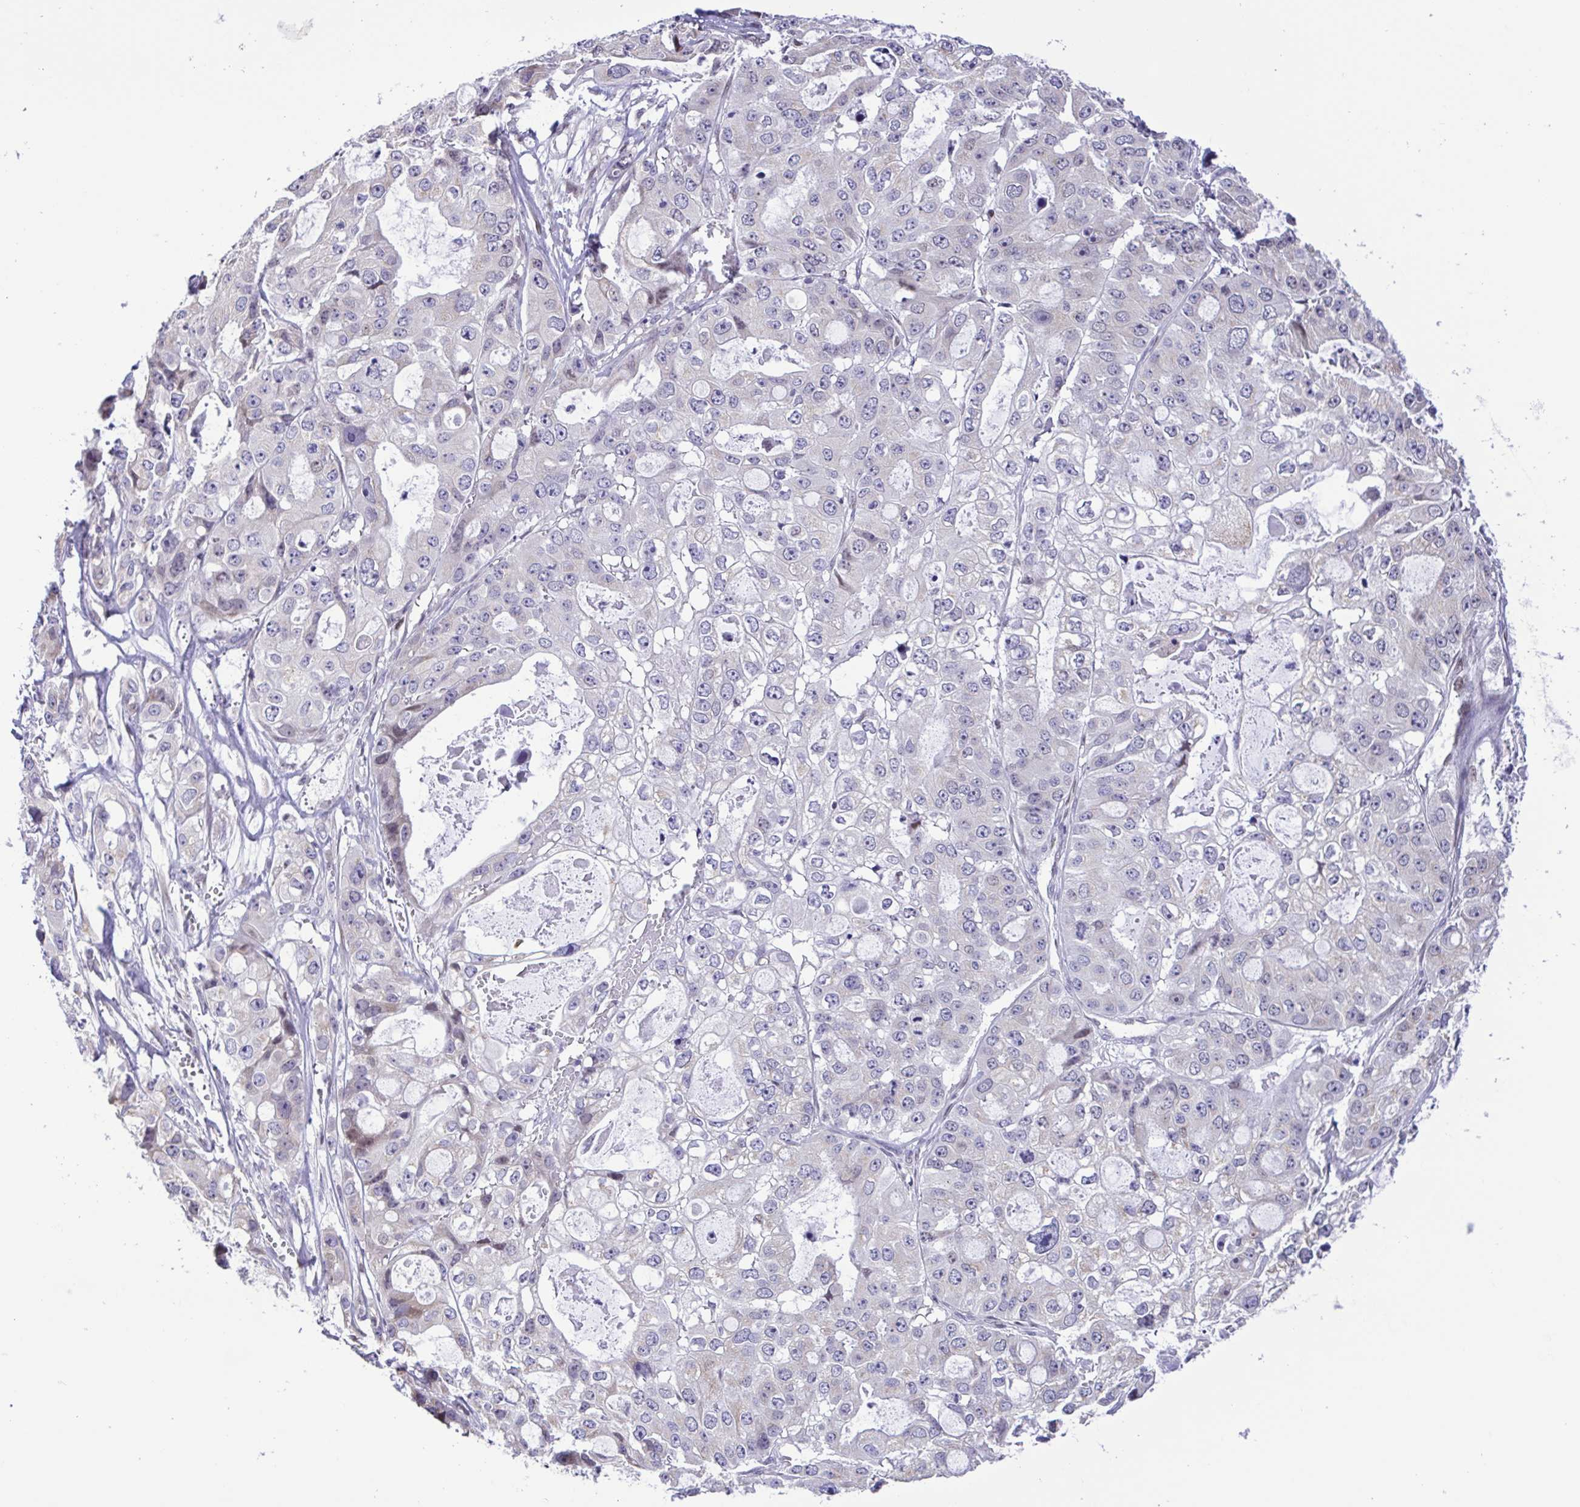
{"staining": {"intensity": "negative", "quantity": "none", "location": "none"}, "tissue": "ovarian cancer", "cell_type": "Tumor cells", "image_type": "cancer", "snomed": [{"axis": "morphology", "description": "Cystadenocarcinoma, serous, NOS"}, {"axis": "topography", "description": "Ovary"}], "caption": "Immunohistochemistry micrograph of neoplastic tissue: human ovarian cancer (serous cystadenocarcinoma) stained with DAB reveals no significant protein positivity in tumor cells.", "gene": "TGM3", "patient": {"sex": "female", "age": 56}}